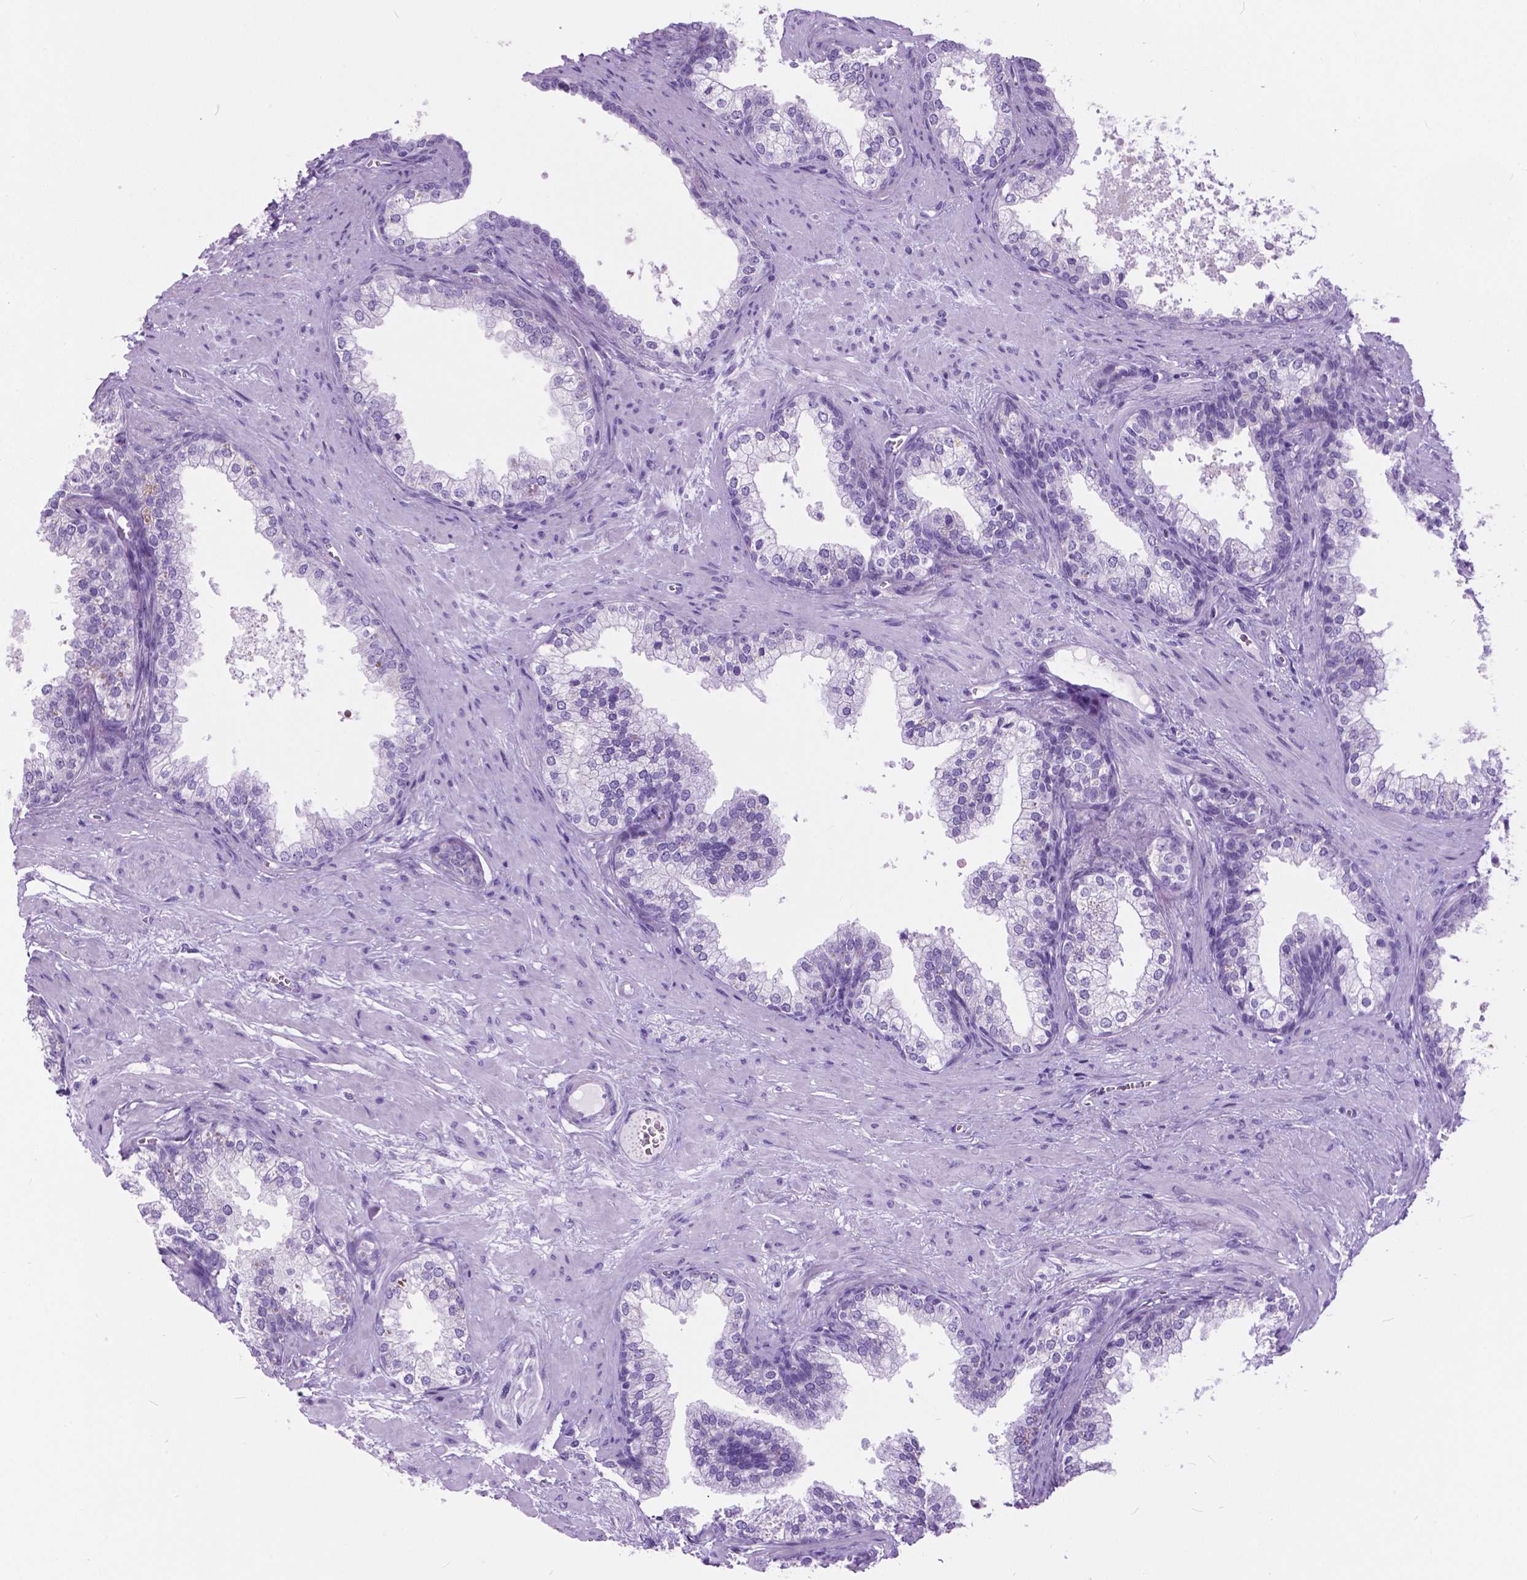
{"staining": {"intensity": "negative", "quantity": "none", "location": "none"}, "tissue": "prostate", "cell_type": "Glandular cells", "image_type": "normal", "snomed": [{"axis": "morphology", "description": "Normal tissue, NOS"}, {"axis": "topography", "description": "Prostate"}], "caption": "IHC micrograph of normal prostate: prostate stained with DAB (3,3'-diaminobenzidine) shows no significant protein positivity in glandular cells.", "gene": "ARMS2", "patient": {"sex": "male", "age": 79}}